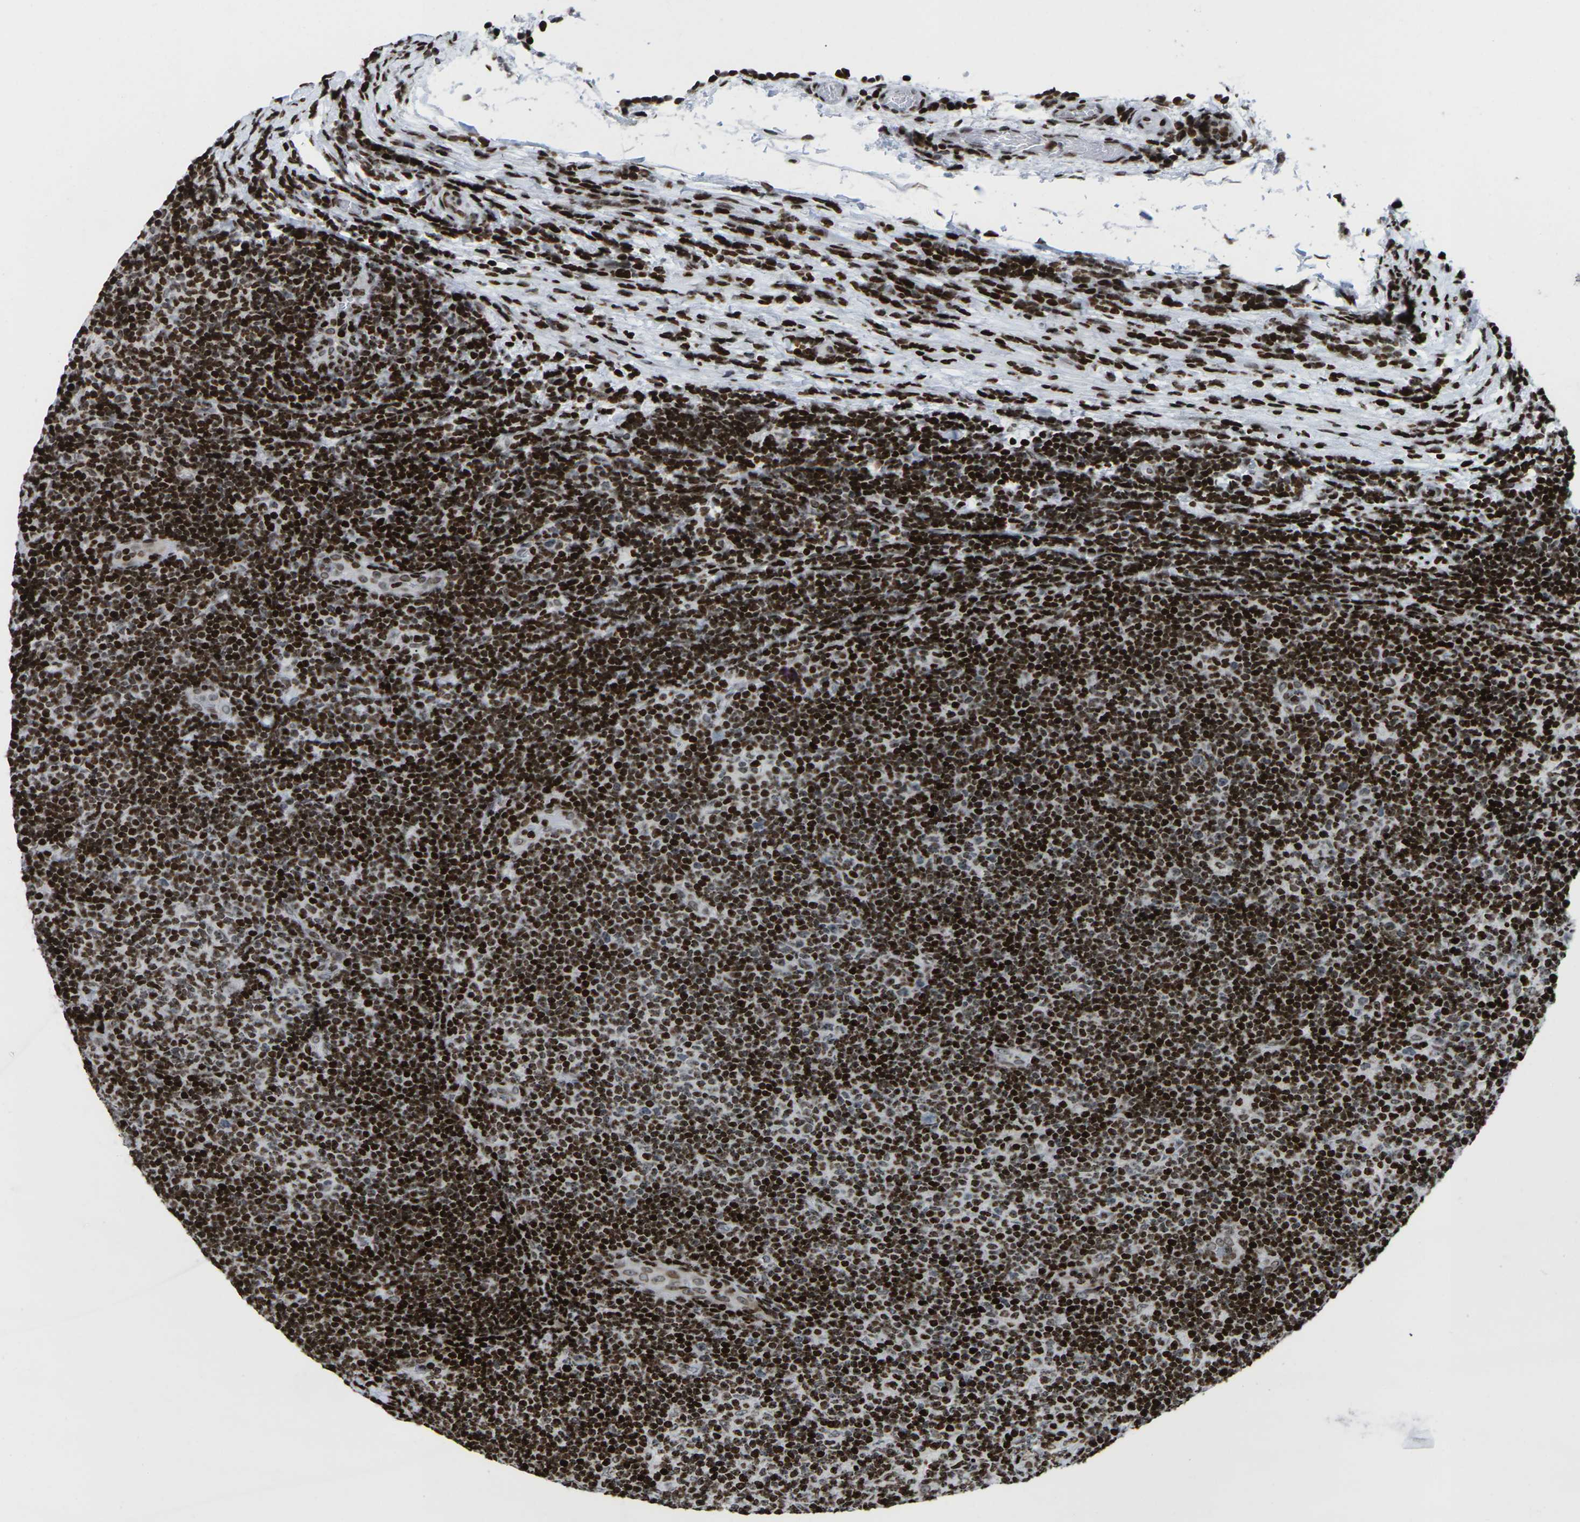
{"staining": {"intensity": "strong", "quantity": ">75%", "location": "nuclear"}, "tissue": "lymphoma", "cell_type": "Tumor cells", "image_type": "cancer", "snomed": [{"axis": "morphology", "description": "Malignant lymphoma, non-Hodgkin's type, Low grade"}, {"axis": "topography", "description": "Lymph node"}], "caption": "This photomicrograph displays immunohistochemistry (IHC) staining of human malignant lymphoma, non-Hodgkin's type (low-grade), with high strong nuclear expression in about >75% of tumor cells.", "gene": "H1-4", "patient": {"sex": "male", "age": 83}}